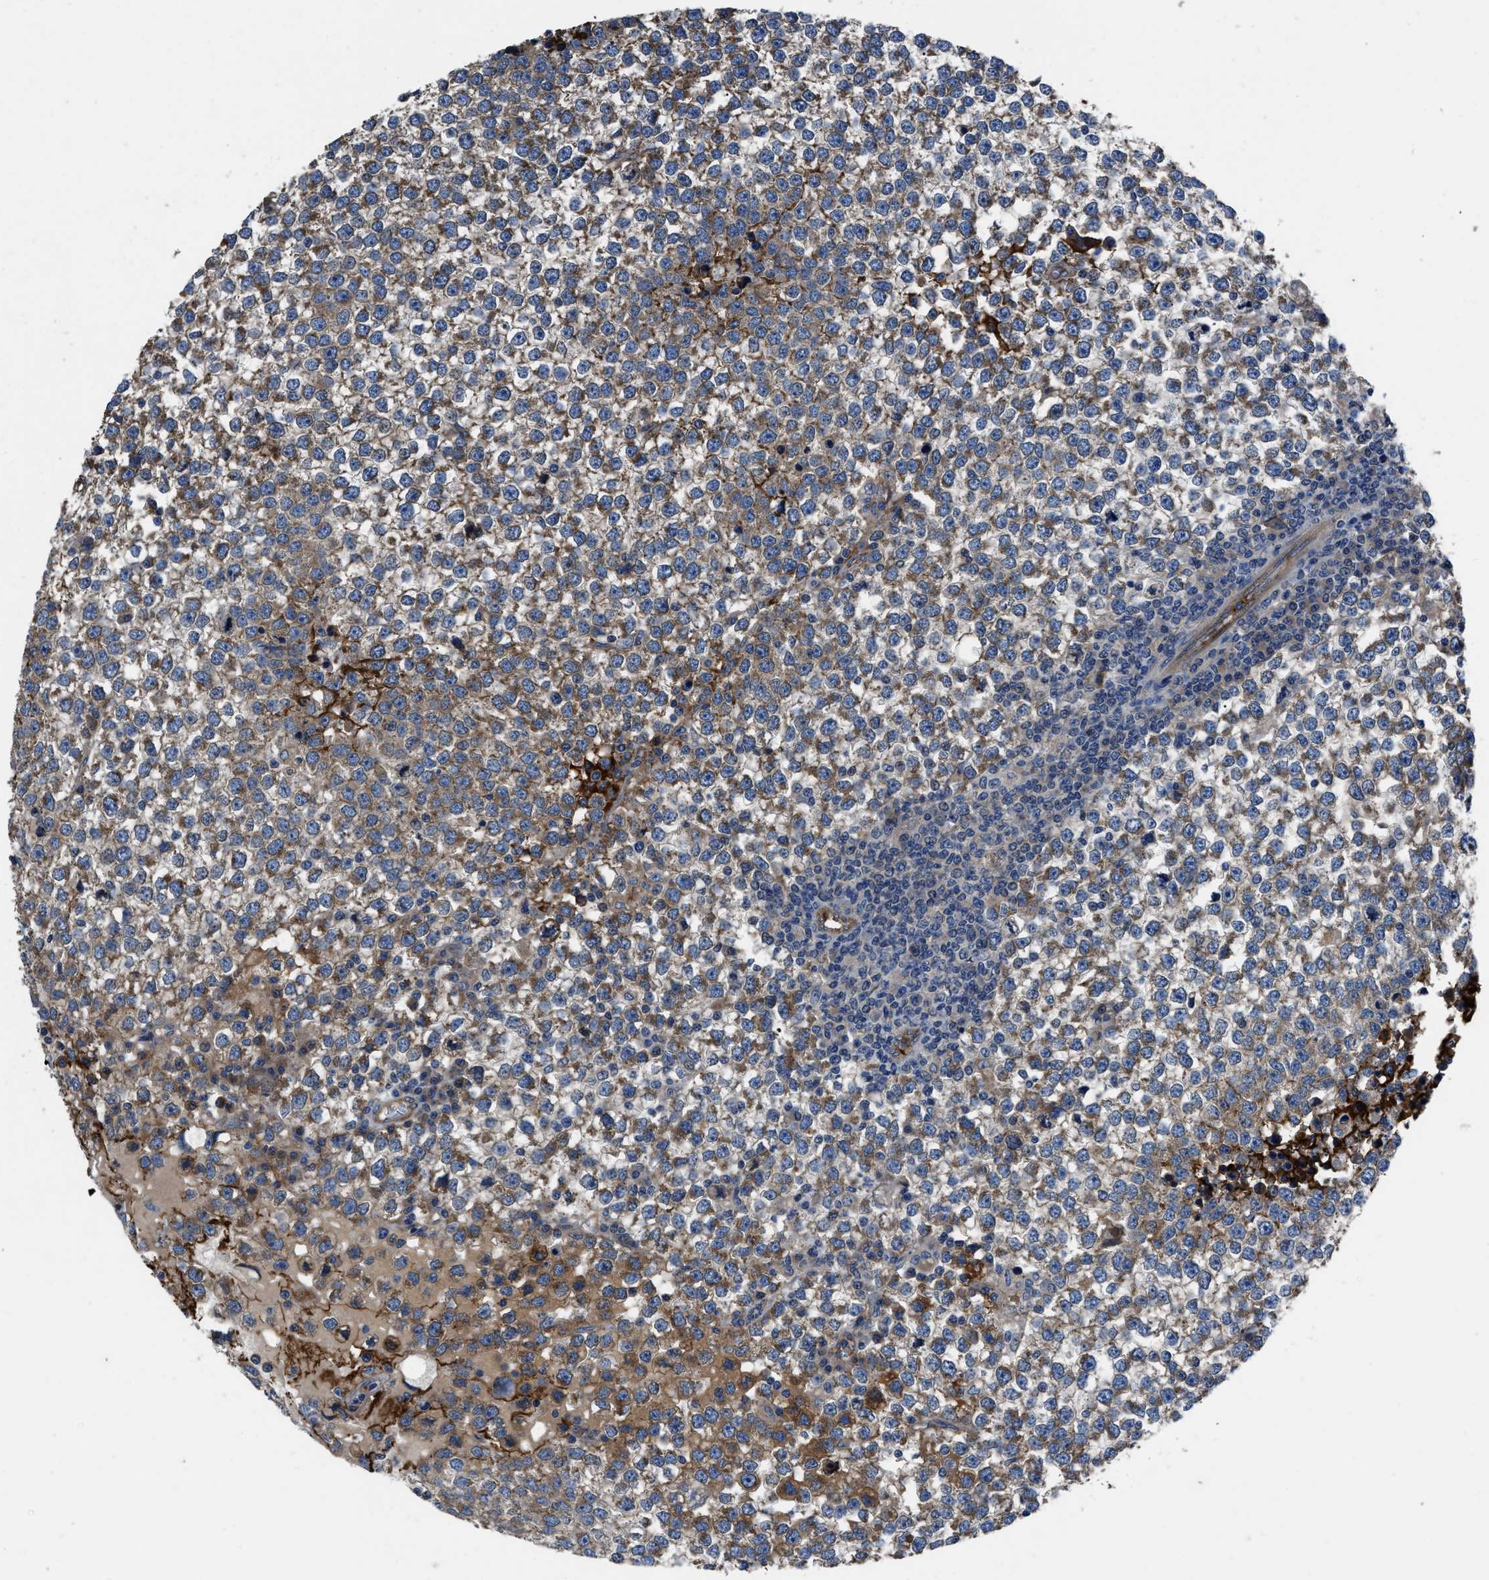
{"staining": {"intensity": "strong", "quantity": "25%-75%", "location": "cytoplasmic/membranous"}, "tissue": "testis cancer", "cell_type": "Tumor cells", "image_type": "cancer", "snomed": [{"axis": "morphology", "description": "Seminoma, NOS"}, {"axis": "topography", "description": "Testis"}], "caption": "The micrograph demonstrates staining of testis seminoma, revealing strong cytoplasmic/membranous protein expression (brown color) within tumor cells.", "gene": "ERC1", "patient": {"sex": "male", "age": 65}}